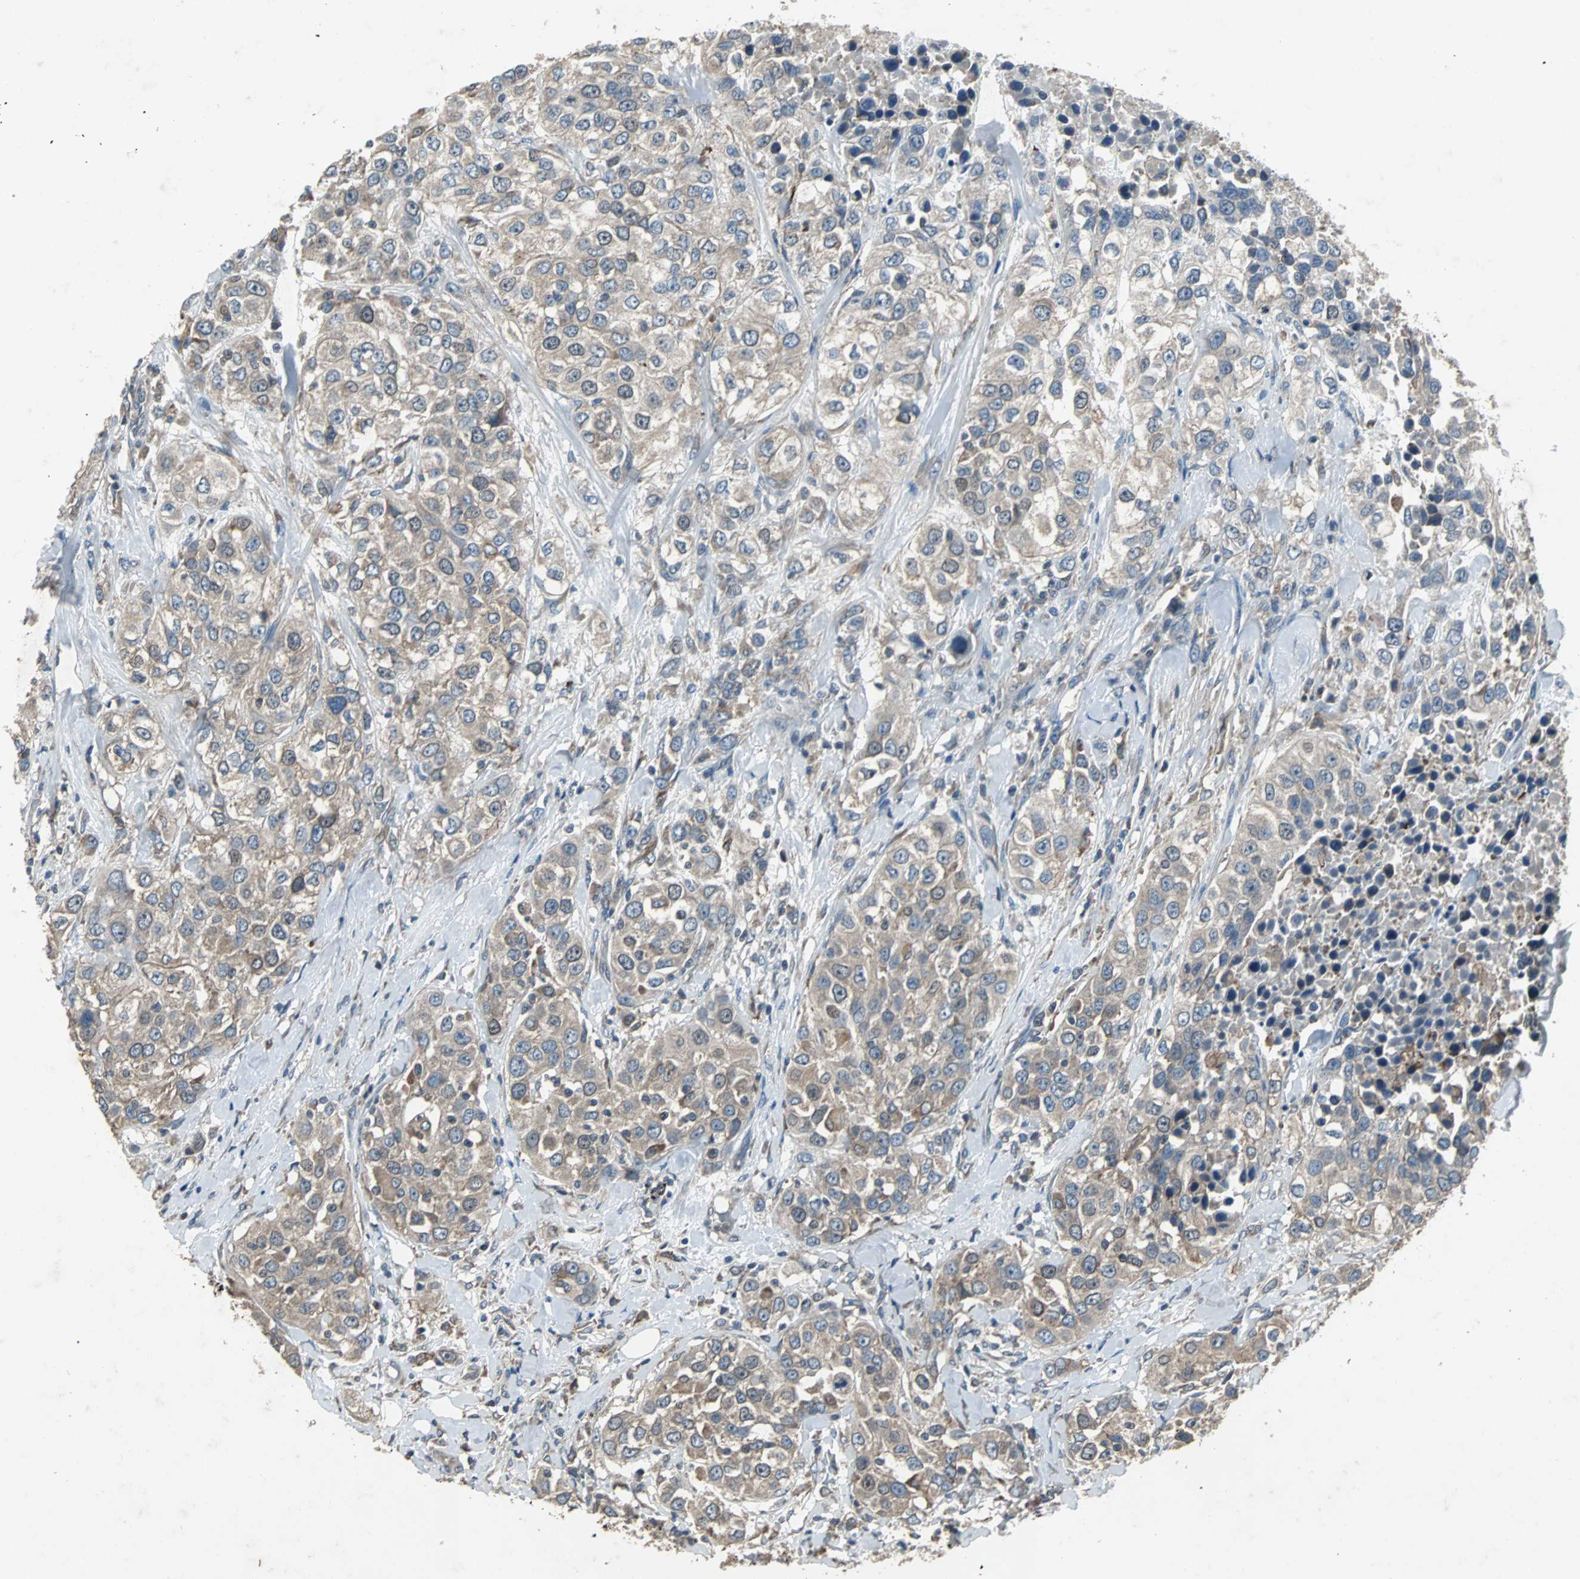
{"staining": {"intensity": "moderate", "quantity": ">75%", "location": "cytoplasmic/membranous"}, "tissue": "urothelial cancer", "cell_type": "Tumor cells", "image_type": "cancer", "snomed": [{"axis": "morphology", "description": "Urothelial carcinoma, High grade"}, {"axis": "topography", "description": "Urinary bladder"}], "caption": "A medium amount of moderate cytoplasmic/membranous expression is seen in approximately >75% of tumor cells in high-grade urothelial carcinoma tissue. The staining is performed using DAB (3,3'-diaminobenzidine) brown chromogen to label protein expression. The nuclei are counter-stained blue using hematoxylin.", "gene": "SOS1", "patient": {"sex": "female", "age": 80}}